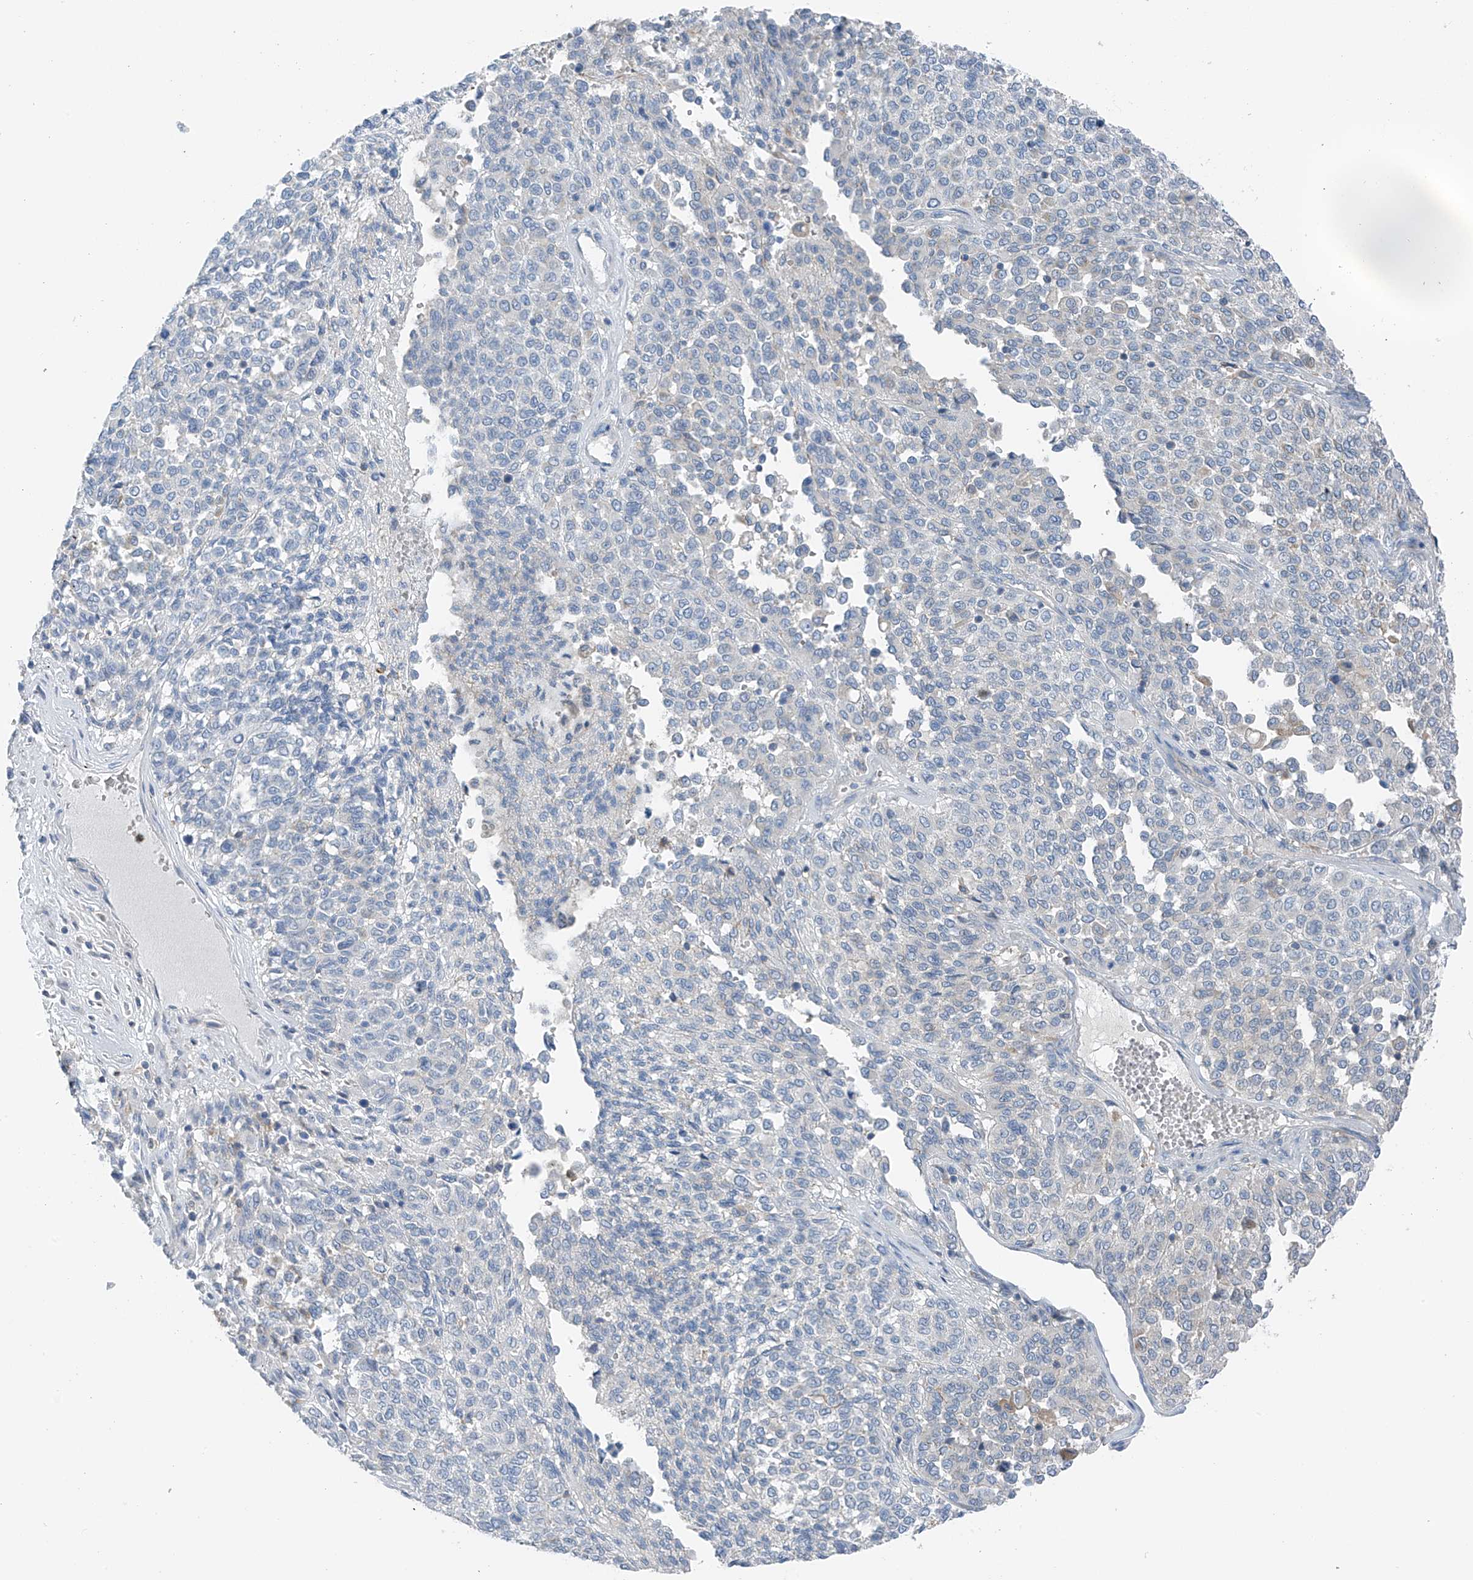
{"staining": {"intensity": "negative", "quantity": "none", "location": "none"}, "tissue": "melanoma", "cell_type": "Tumor cells", "image_type": "cancer", "snomed": [{"axis": "morphology", "description": "Malignant melanoma, Metastatic site"}, {"axis": "topography", "description": "Pancreas"}], "caption": "High magnification brightfield microscopy of malignant melanoma (metastatic site) stained with DAB (brown) and counterstained with hematoxylin (blue): tumor cells show no significant staining.", "gene": "NALCN", "patient": {"sex": "female", "age": 30}}